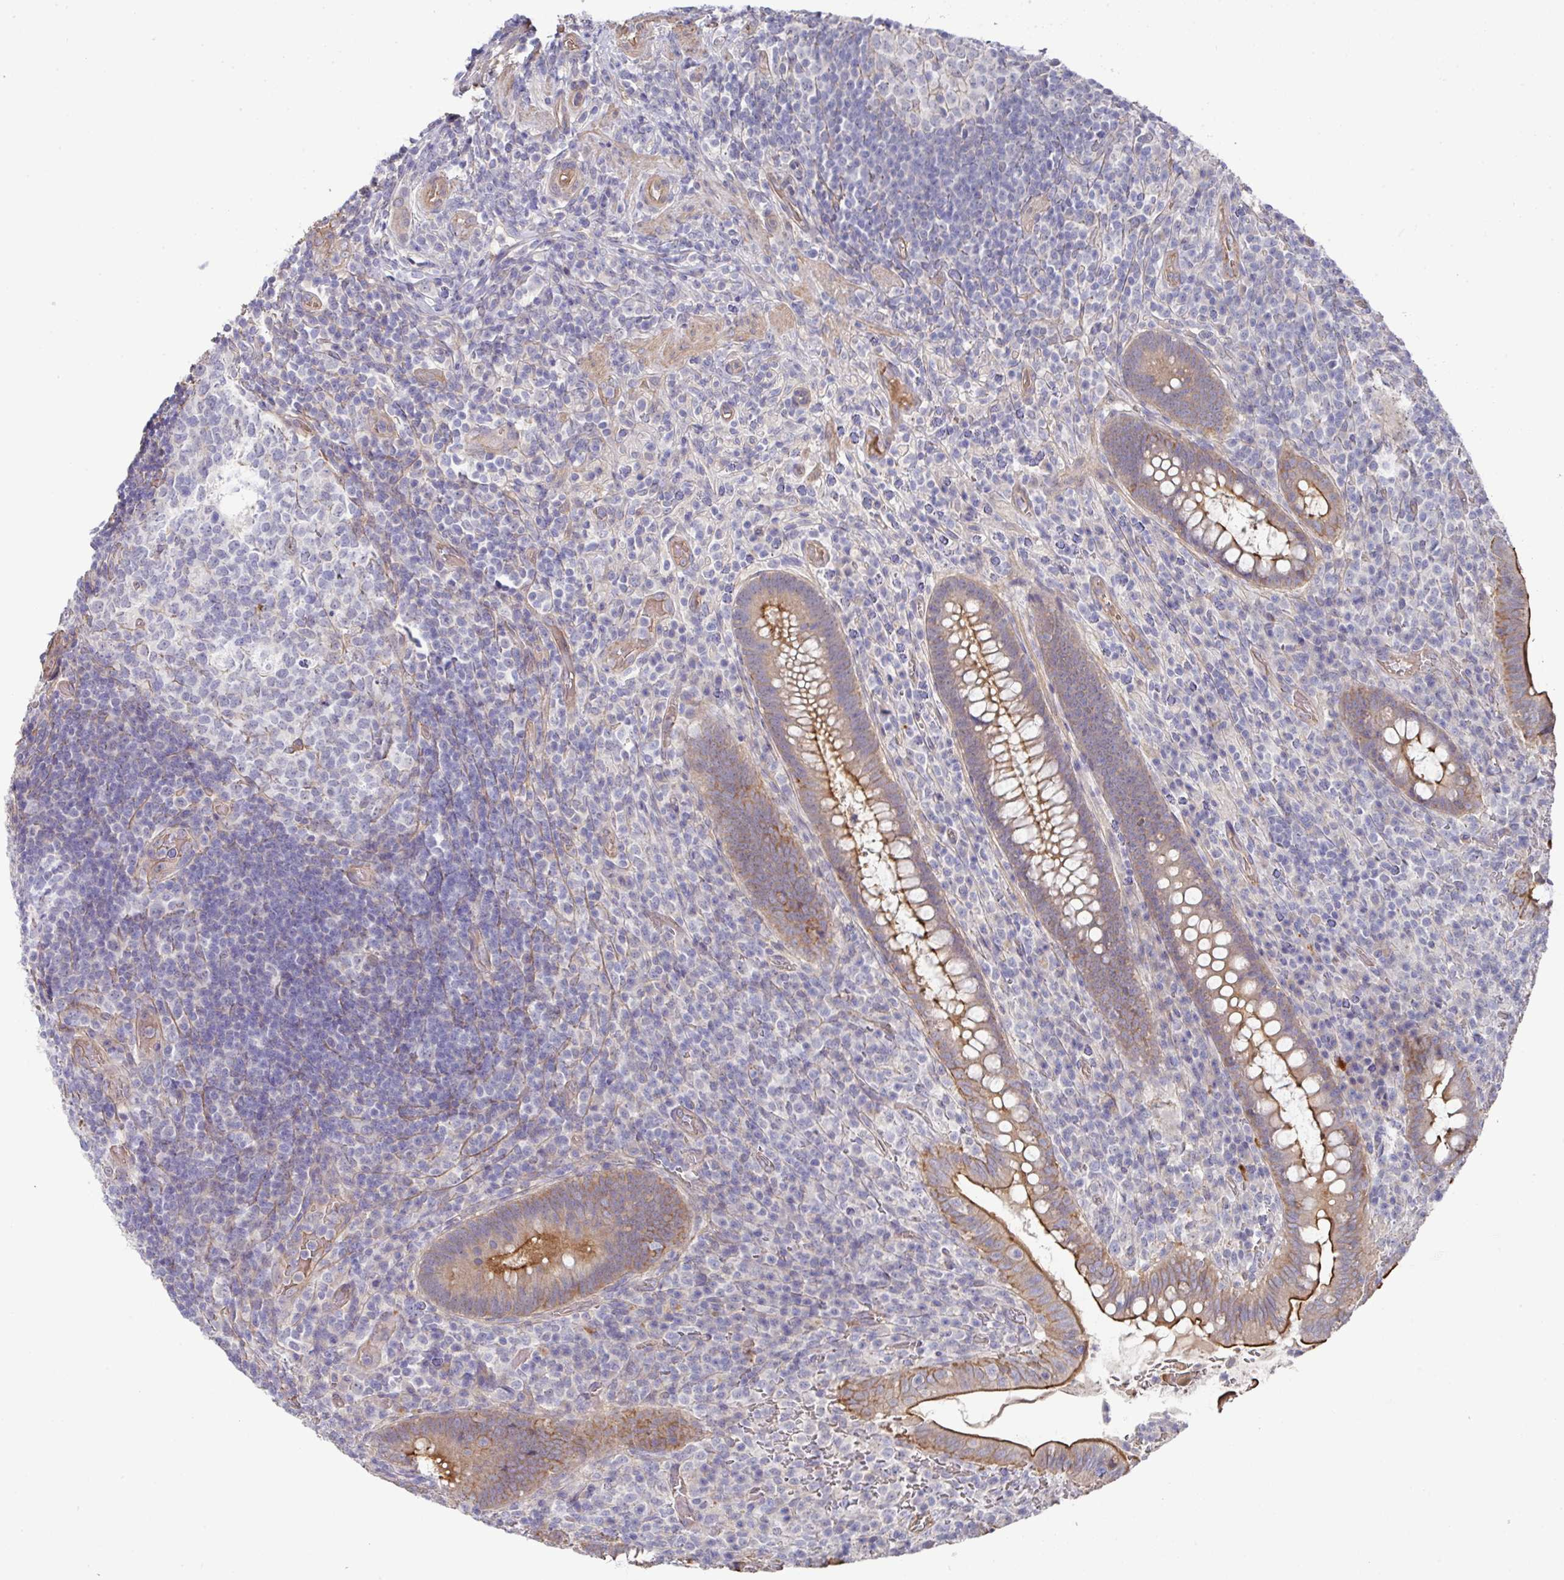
{"staining": {"intensity": "strong", "quantity": "25%-75%", "location": "cytoplasmic/membranous"}, "tissue": "appendix", "cell_type": "Glandular cells", "image_type": "normal", "snomed": [{"axis": "morphology", "description": "Normal tissue, NOS"}, {"axis": "topography", "description": "Appendix"}], "caption": "The histopathology image demonstrates a brown stain indicating the presence of a protein in the cytoplasmic/membranous of glandular cells in appendix. Using DAB (3,3'-diaminobenzidine) (brown) and hematoxylin (blue) stains, captured at high magnification using brightfield microscopy.", "gene": "PRR5", "patient": {"sex": "female", "age": 43}}